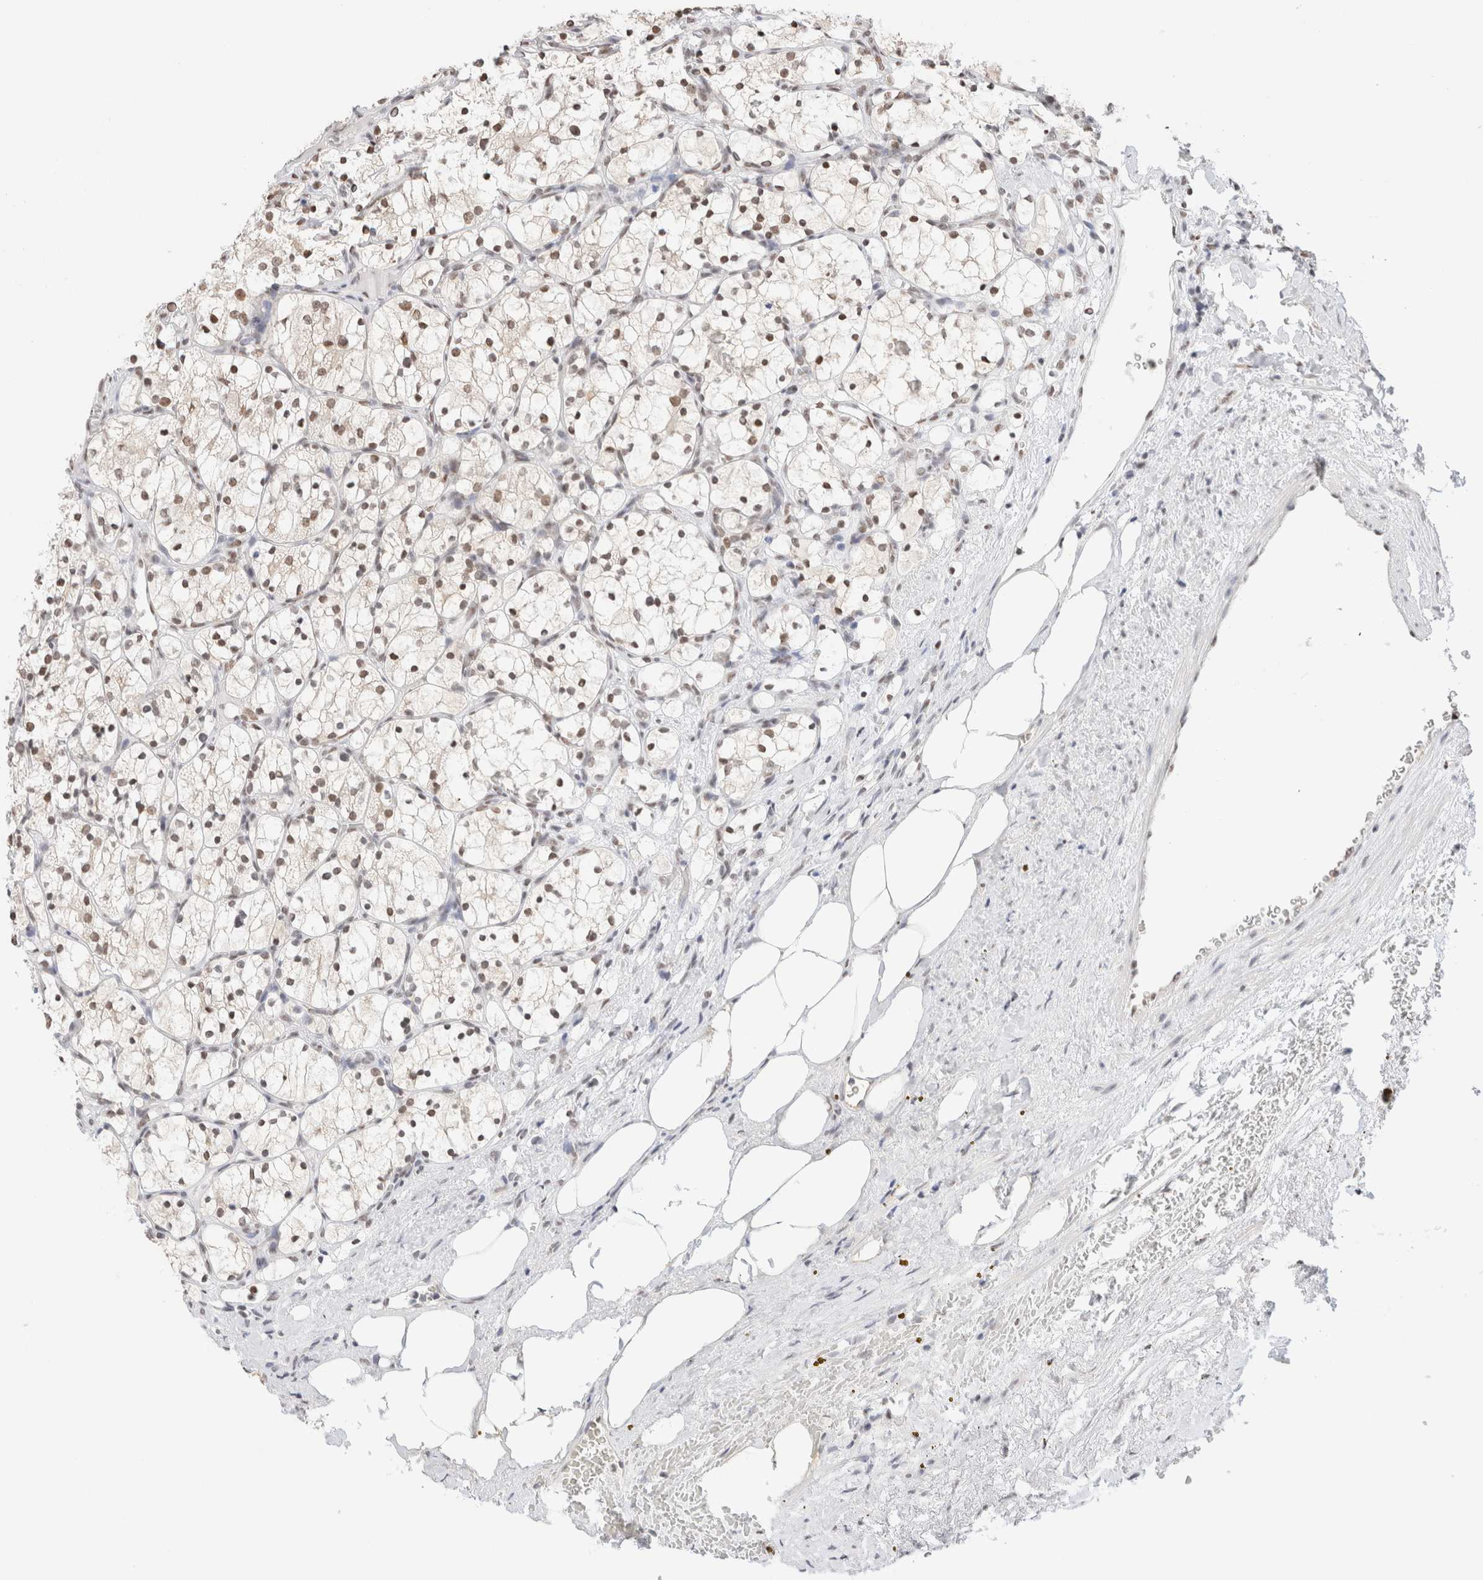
{"staining": {"intensity": "moderate", "quantity": ">75%", "location": "nuclear"}, "tissue": "renal cancer", "cell_type": "Tumor cells", "image_type": "cancer", "snomed": [{"axis": "morphology", "description": "Adenocarcinoma, NOS"}, {"axis": "topography", "description": "Kidney"}], "caption": "Immunohistochemical staining of renal adenocarcinoma displays medium levels of moderate nuclear positivity in approximately >75% of tumor cells. Using DAB (brown) and hematoxylin (blue) stains, captured at high magnification using brightfield microscopy.", "gene": "SUPT3H", "patient": {"sex": "female", "age": 69}}